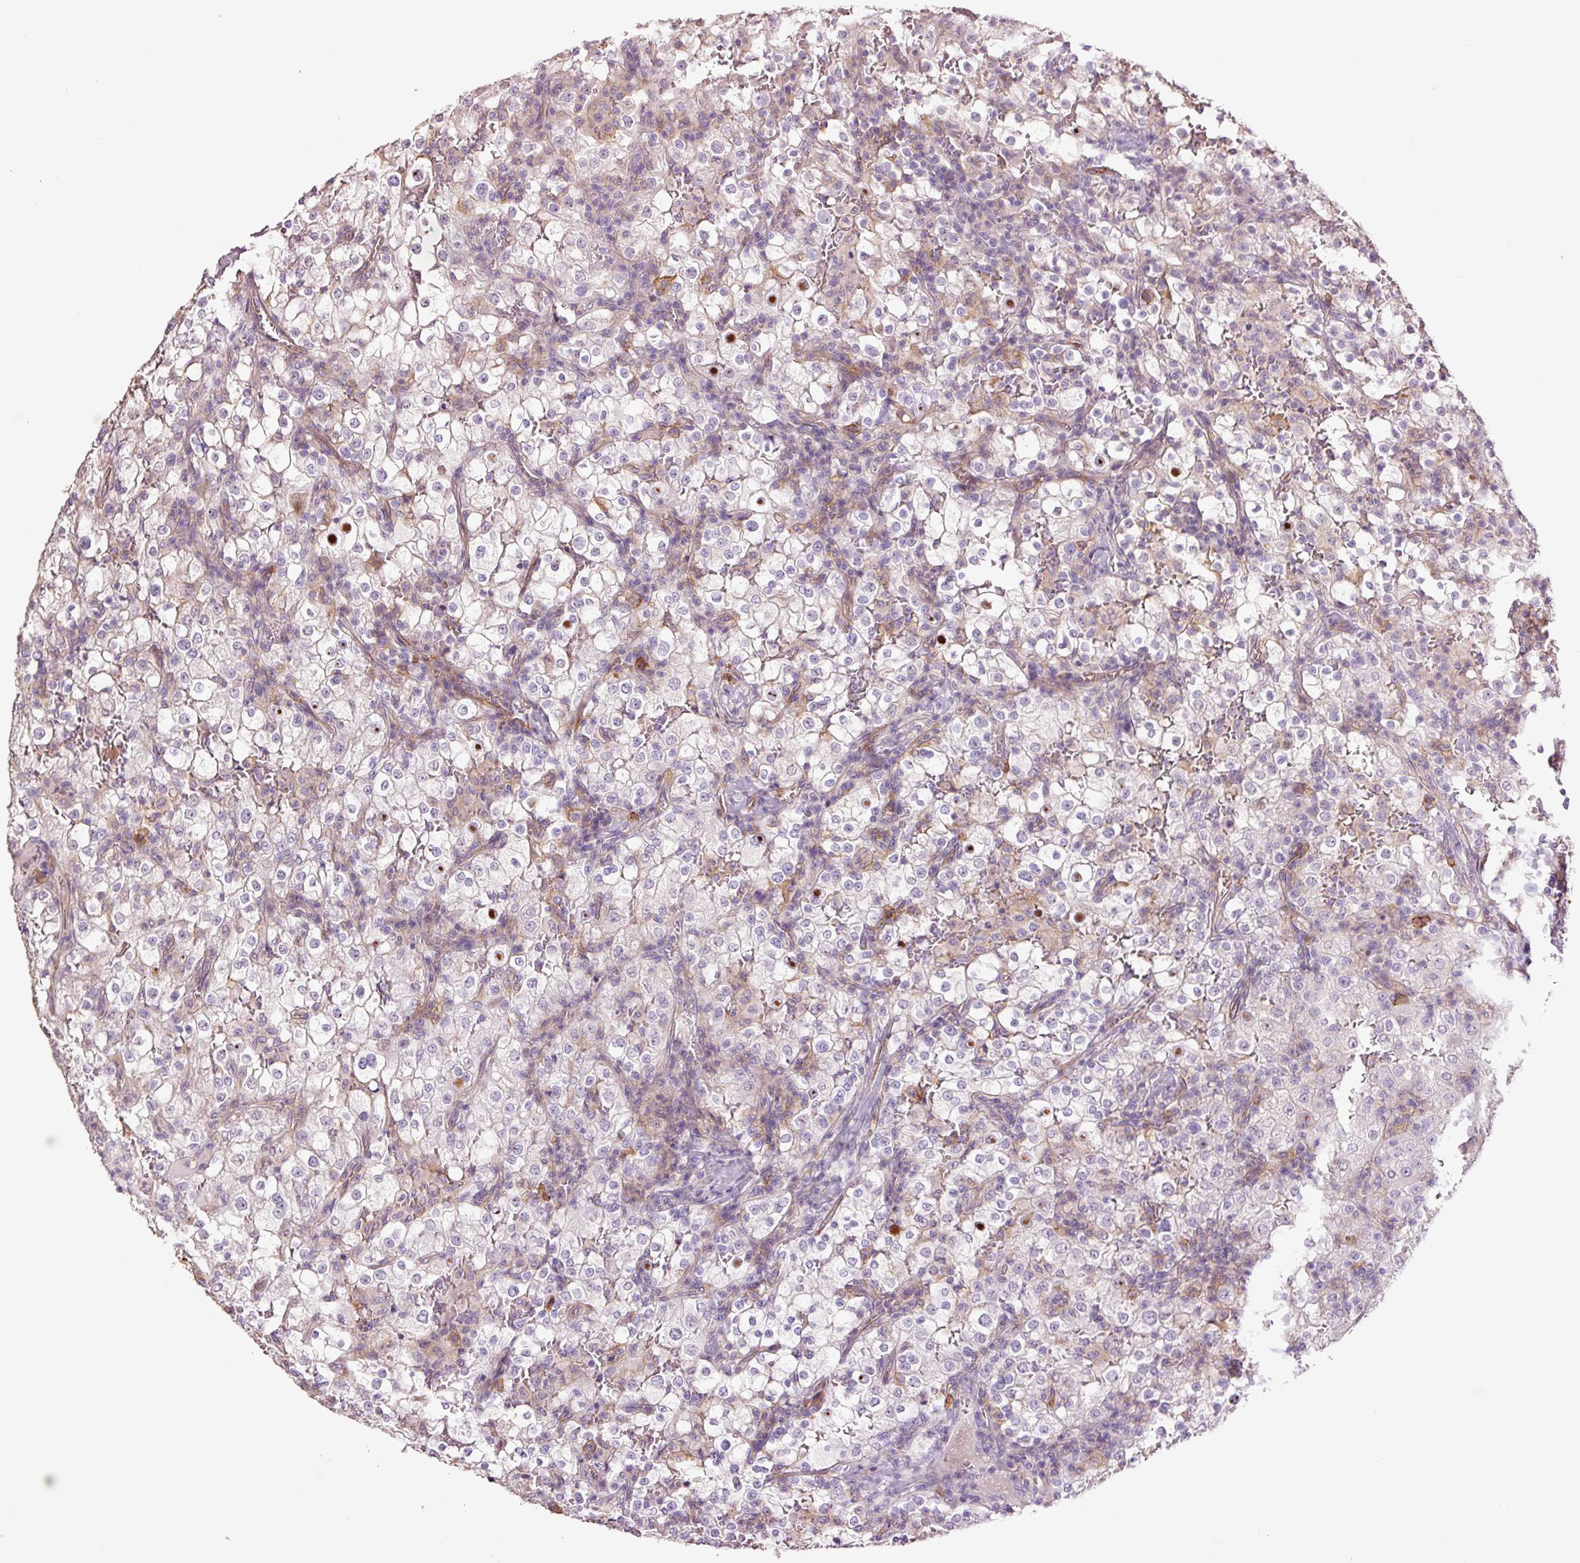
{"staining": {"intensity": "weak", "quantity": "<25%", "location": "cytoplasmic/membranous"}, "tissue": "renal cancer", "cell_type": "Tumor cells", "image_type": "cancer", "snomed": [{"axis": "morphology", "description": "Adenocarcinoma, NOS"}, {"axis": "topography", "description": "Kidney"}], "caption": "High power microscopy image of an immunohistochemistry (IHC) histopathology image of renal cancer, revealing no significant expression in tumor cells. The staining is performed using DAB (3,3'-diaminobenzidine) brown chromogen with nuclei counter-stained in using hematoxylin.", "gene": "SLC1A4", "patient": {"sex": "female", "age": 74}}